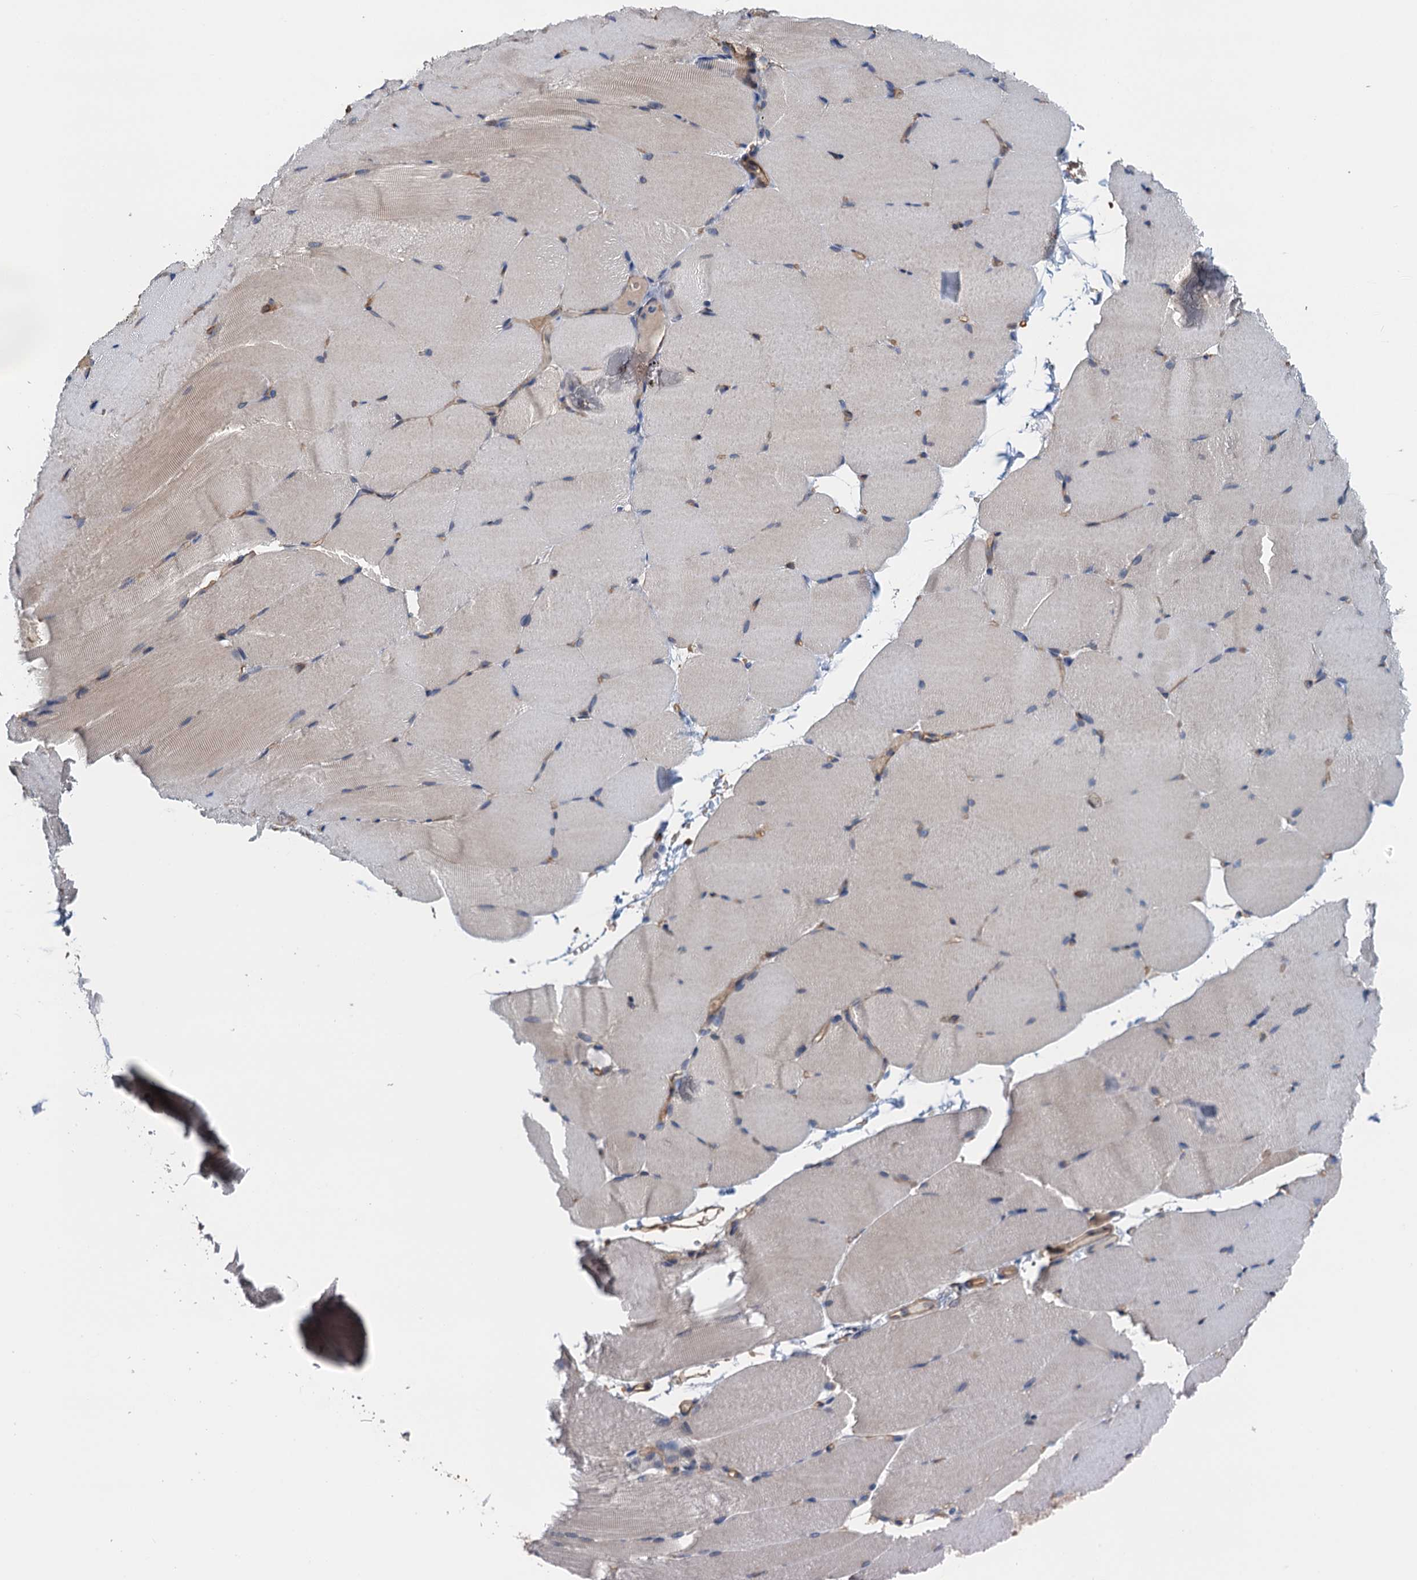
{"staining": {"intensity": "negative", "quantity": "none", "location": "none"}, "tissue": "skeletal muscle", "cell_type": "Myocytes", "image_type": "normal", "snomed": [{"axis": "morphology", "description": "Normal tissue, NOS"}, {"axis": "topography", "description": "Skeletal muscle"}, {"axis": "topography", "description": "Parathyroid gland"}], "caption": "Immunohistochemical staining of normal human skeletal muscle demonstrates no significant staining in myocytes.", "gene": "ROGDI", "patient": {"sex": "female", "age": 37}}